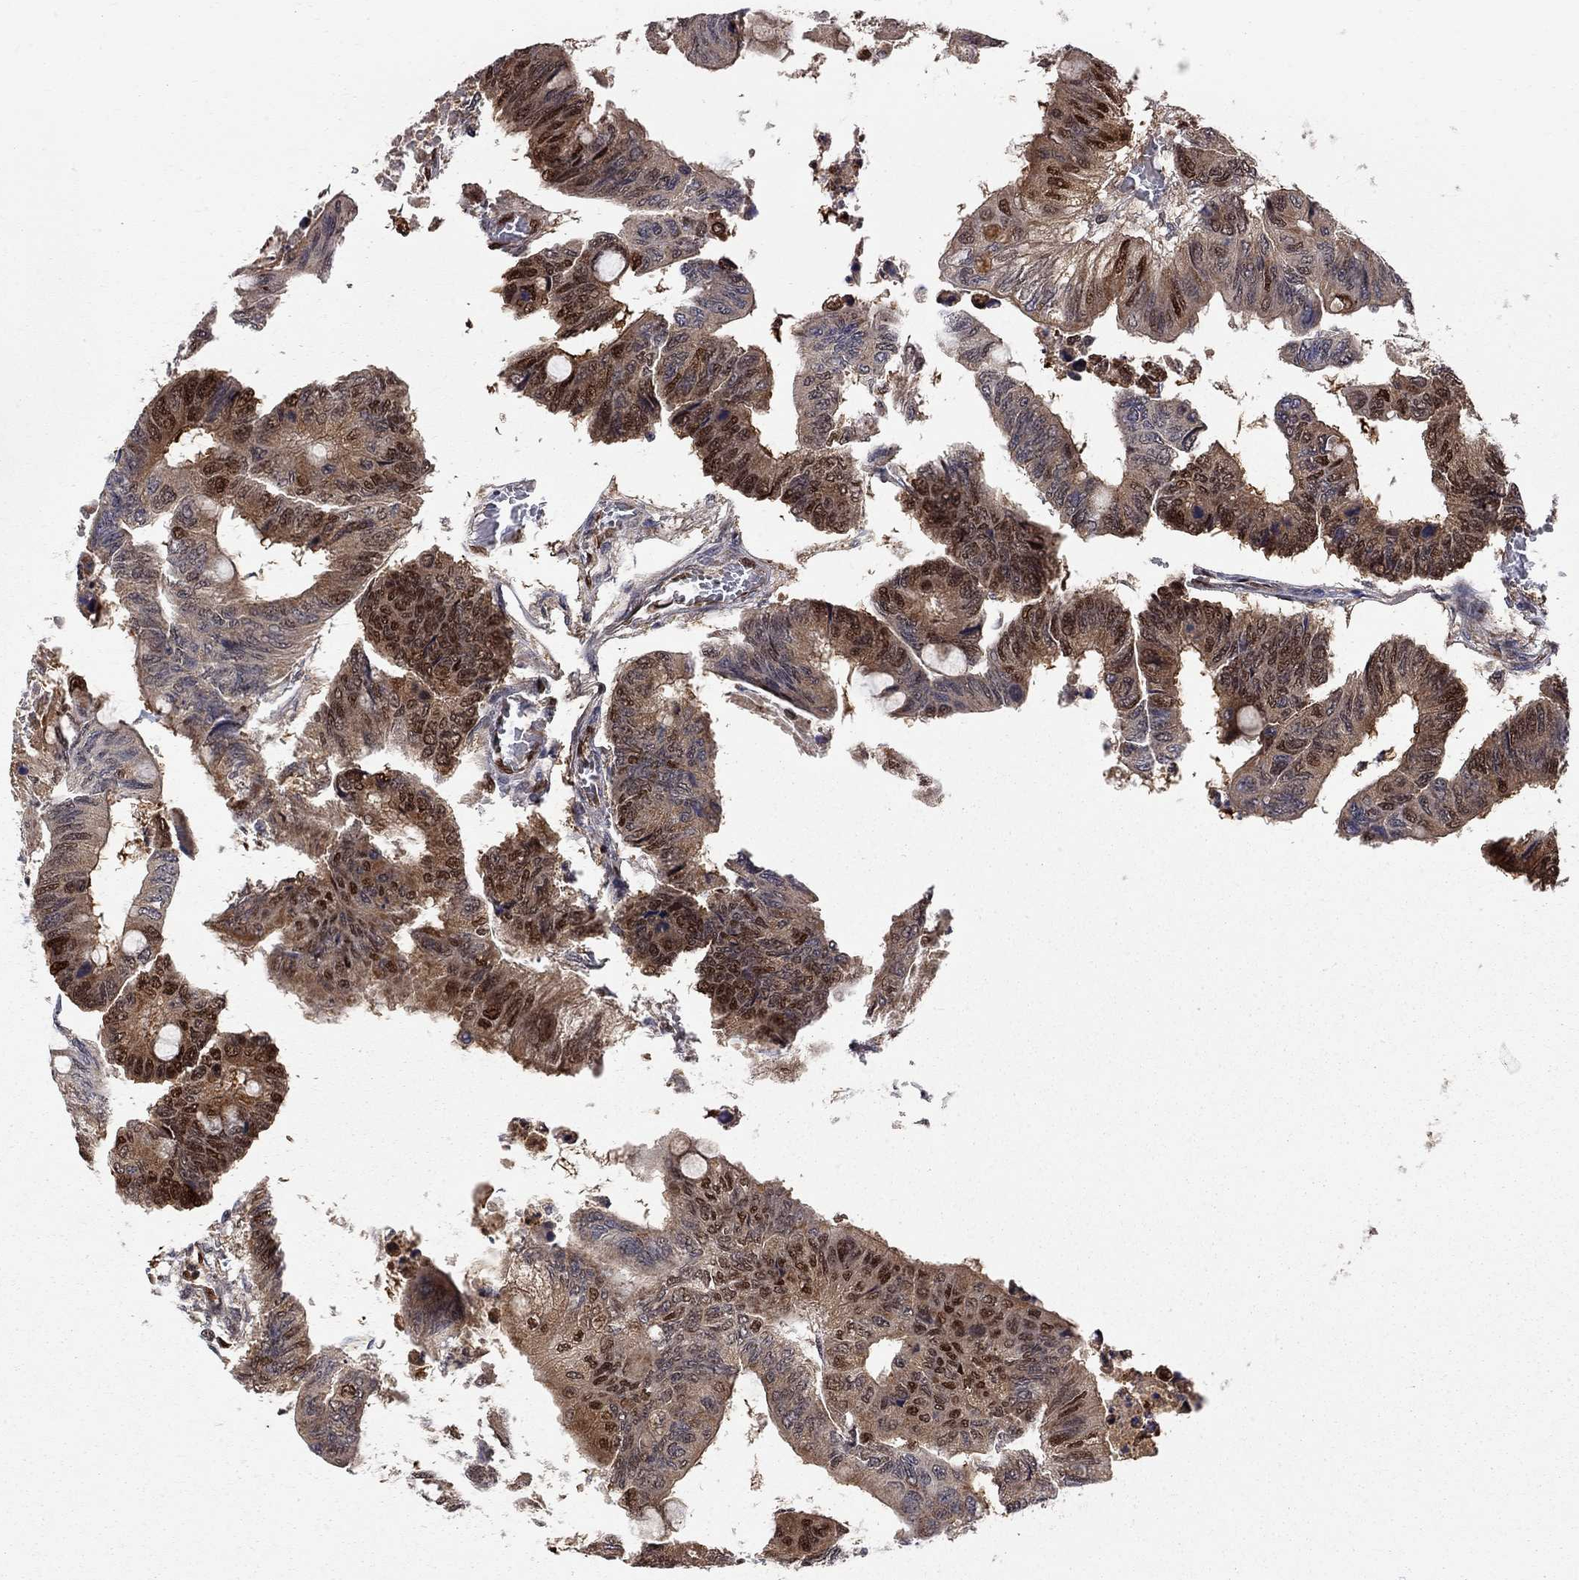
{"staining": {"intensity": "strong", "quantity": "25%-75%", "location": "cytoplasmic/membranous,nuclear"}, "tissue": "colorectal cancer", "cell_type": "Tumor cells", "image_type": "cancer", "snomed": [{"axis": "morphology", "description": "Normal tissue, NOS"}, {"axis": "morphology", "description": "Adenocarcinoma, NOS"}, {"axis": "topography", "description": "Rectum"}, {"axis": "topography", "description": "Peripheral nerve tissue"}], "caption": "This is a histology image of immunohistochemistry staining of colorectal cancer, which shows strong staining in the cytoplasmic/membranous and nuclear of tumor cells.", "gene": "ELOB", "patient": {"sex": "male", "age": 92}}